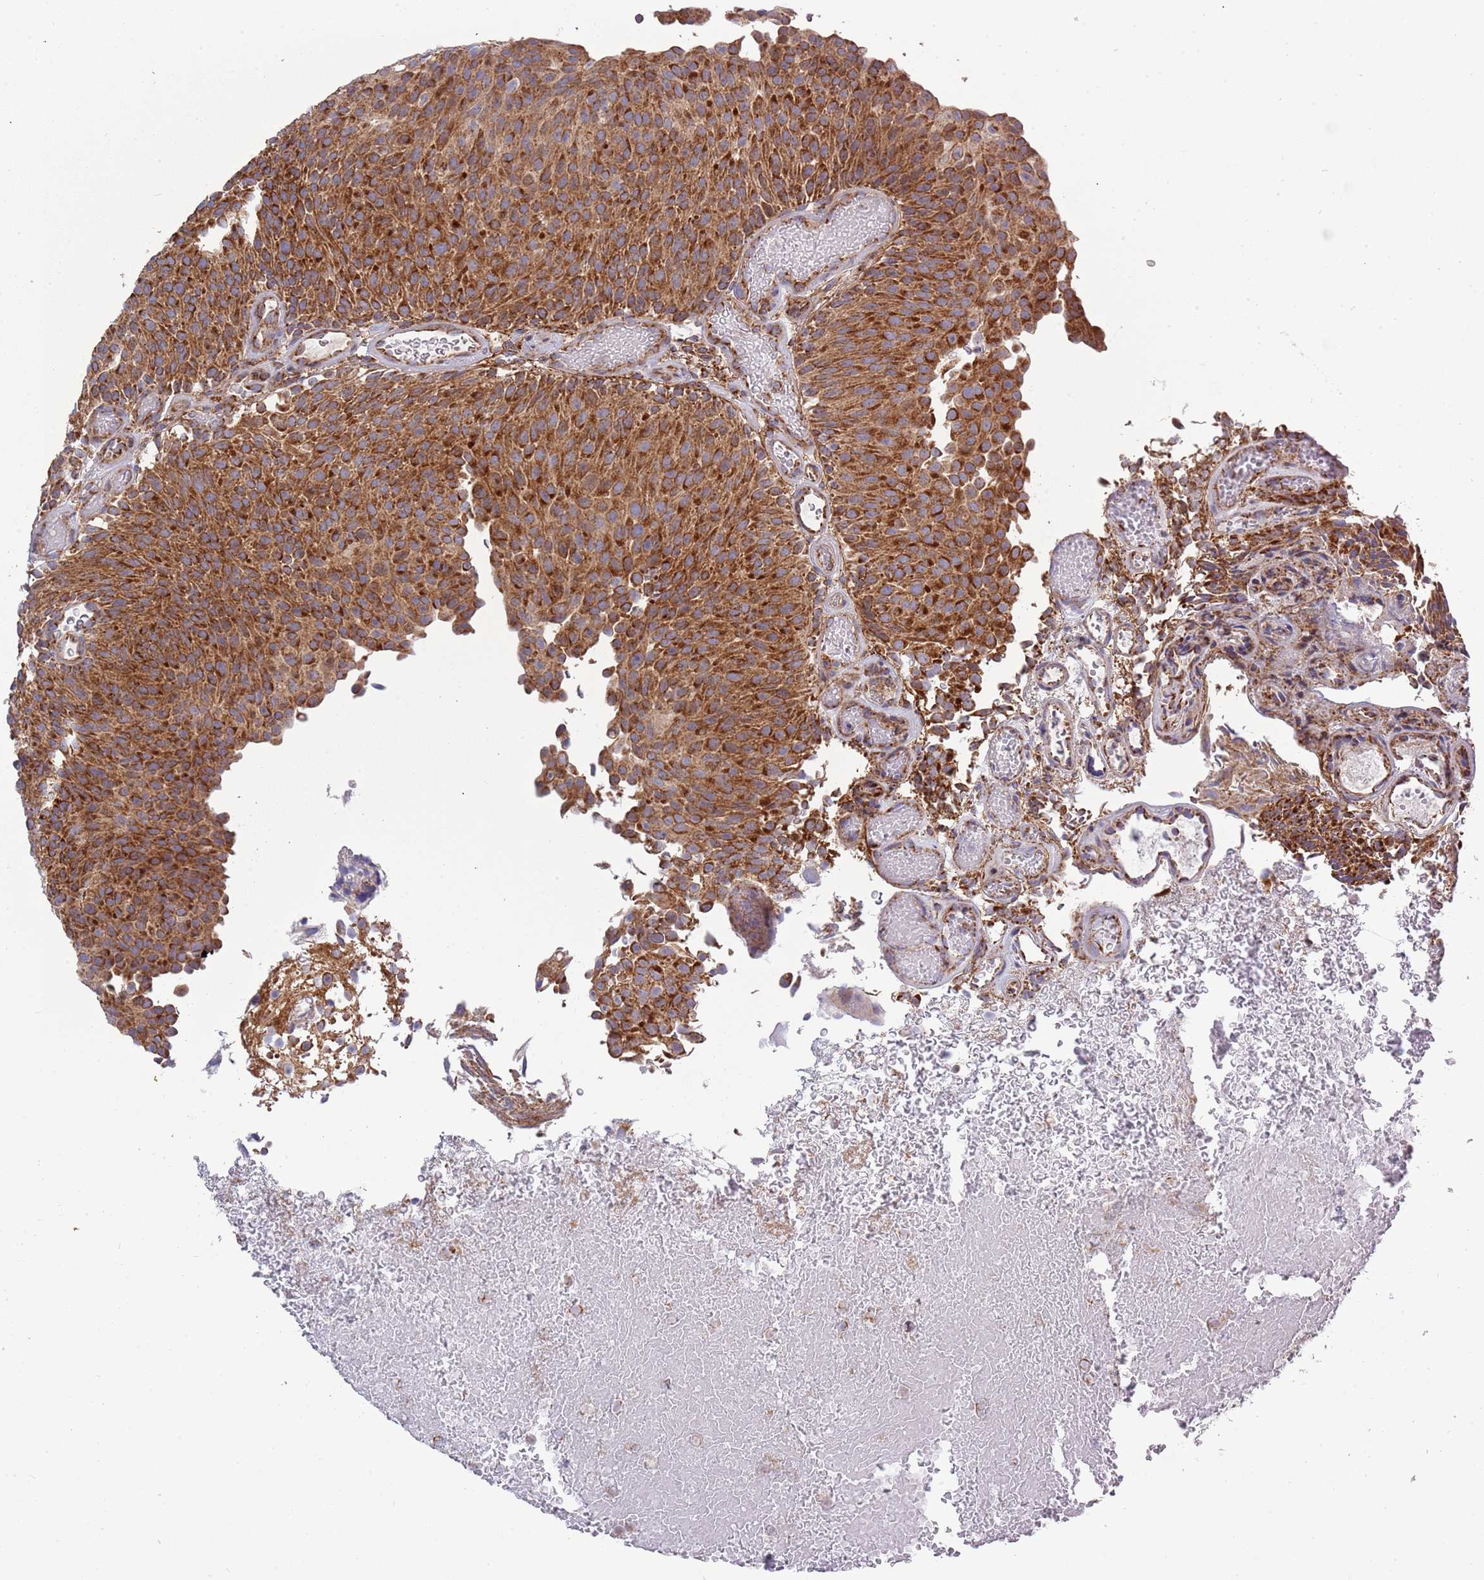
{"staining": {"intensity": "strong", "quantity": ">75%", "location": "cytoplasmic/membranous"}, "tissue": "urothelial cancer", "cell_type": "Tumor cells", "image_type": "cancer", "snomed": [{"axis": "morphology", "description": "Urothelial carcinoma, Low grade"}, {"axis": "topography", "description": "Urinary bladder"}], "caption": "There is high levels of strong cytoplasmic/membranous expression in tumor cells of urothelial carcinoma (low-grade), as demonstrated by immunohistochemical staining (brown color).", "gene": "IRS4", "patient": {"sex": "male", "age": 78}}